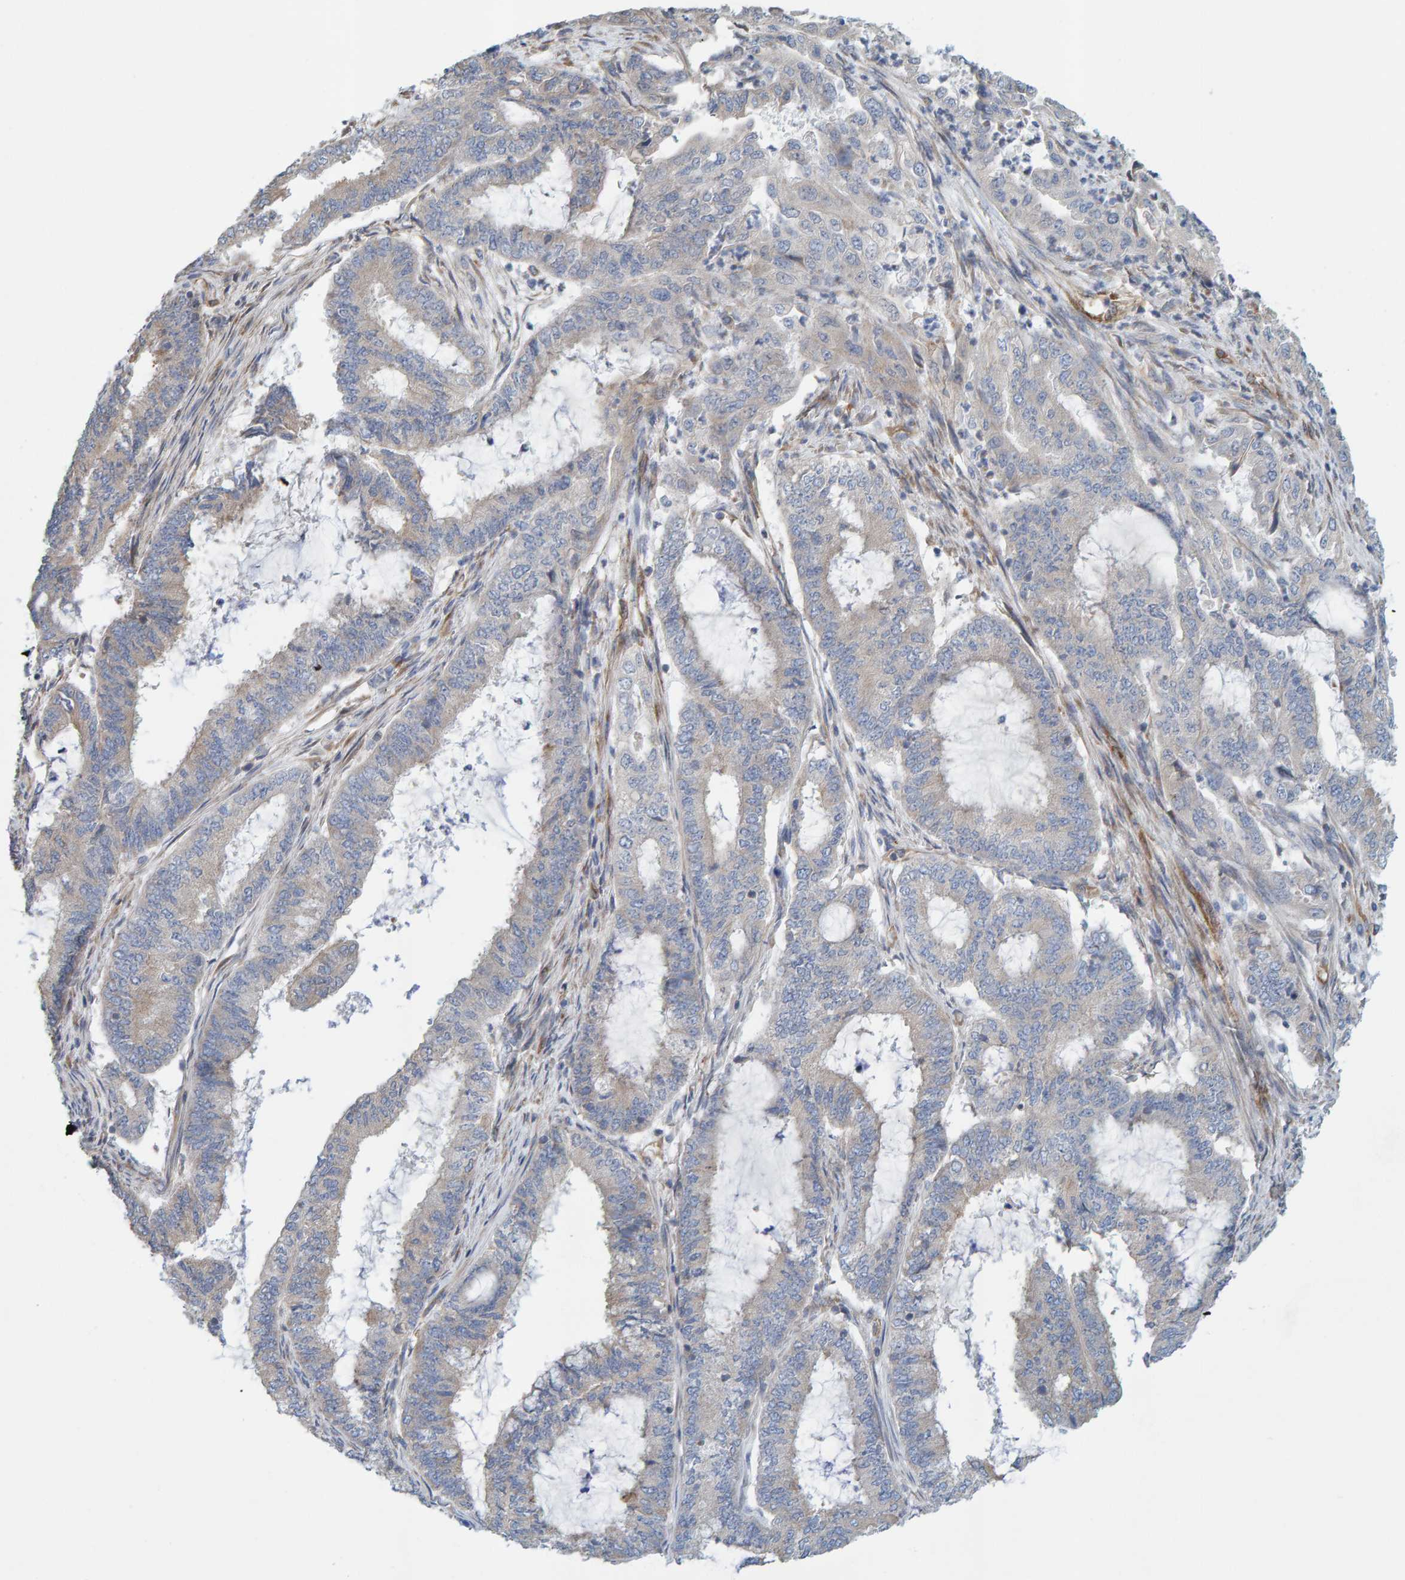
{"staining": {"intensity": "weak", "quantity": "<25%", "location": "cytoplasmic/membranous"}, "tissue": "endometrial cancer", "cell_type": "Tumor cells", "image_type": "cancer", "snomed": [{"axis": "morphology", "description": "Adenocarcinoma, NOS"}, {"axis": "topography", "description": "Endometrium"}], "caption": "Tumor cells show no significant protein positivity in endometrial cancer (adenocarcinoma).", "gene": "PRKD2", "patient": {"sex": "female", "age": 51}}